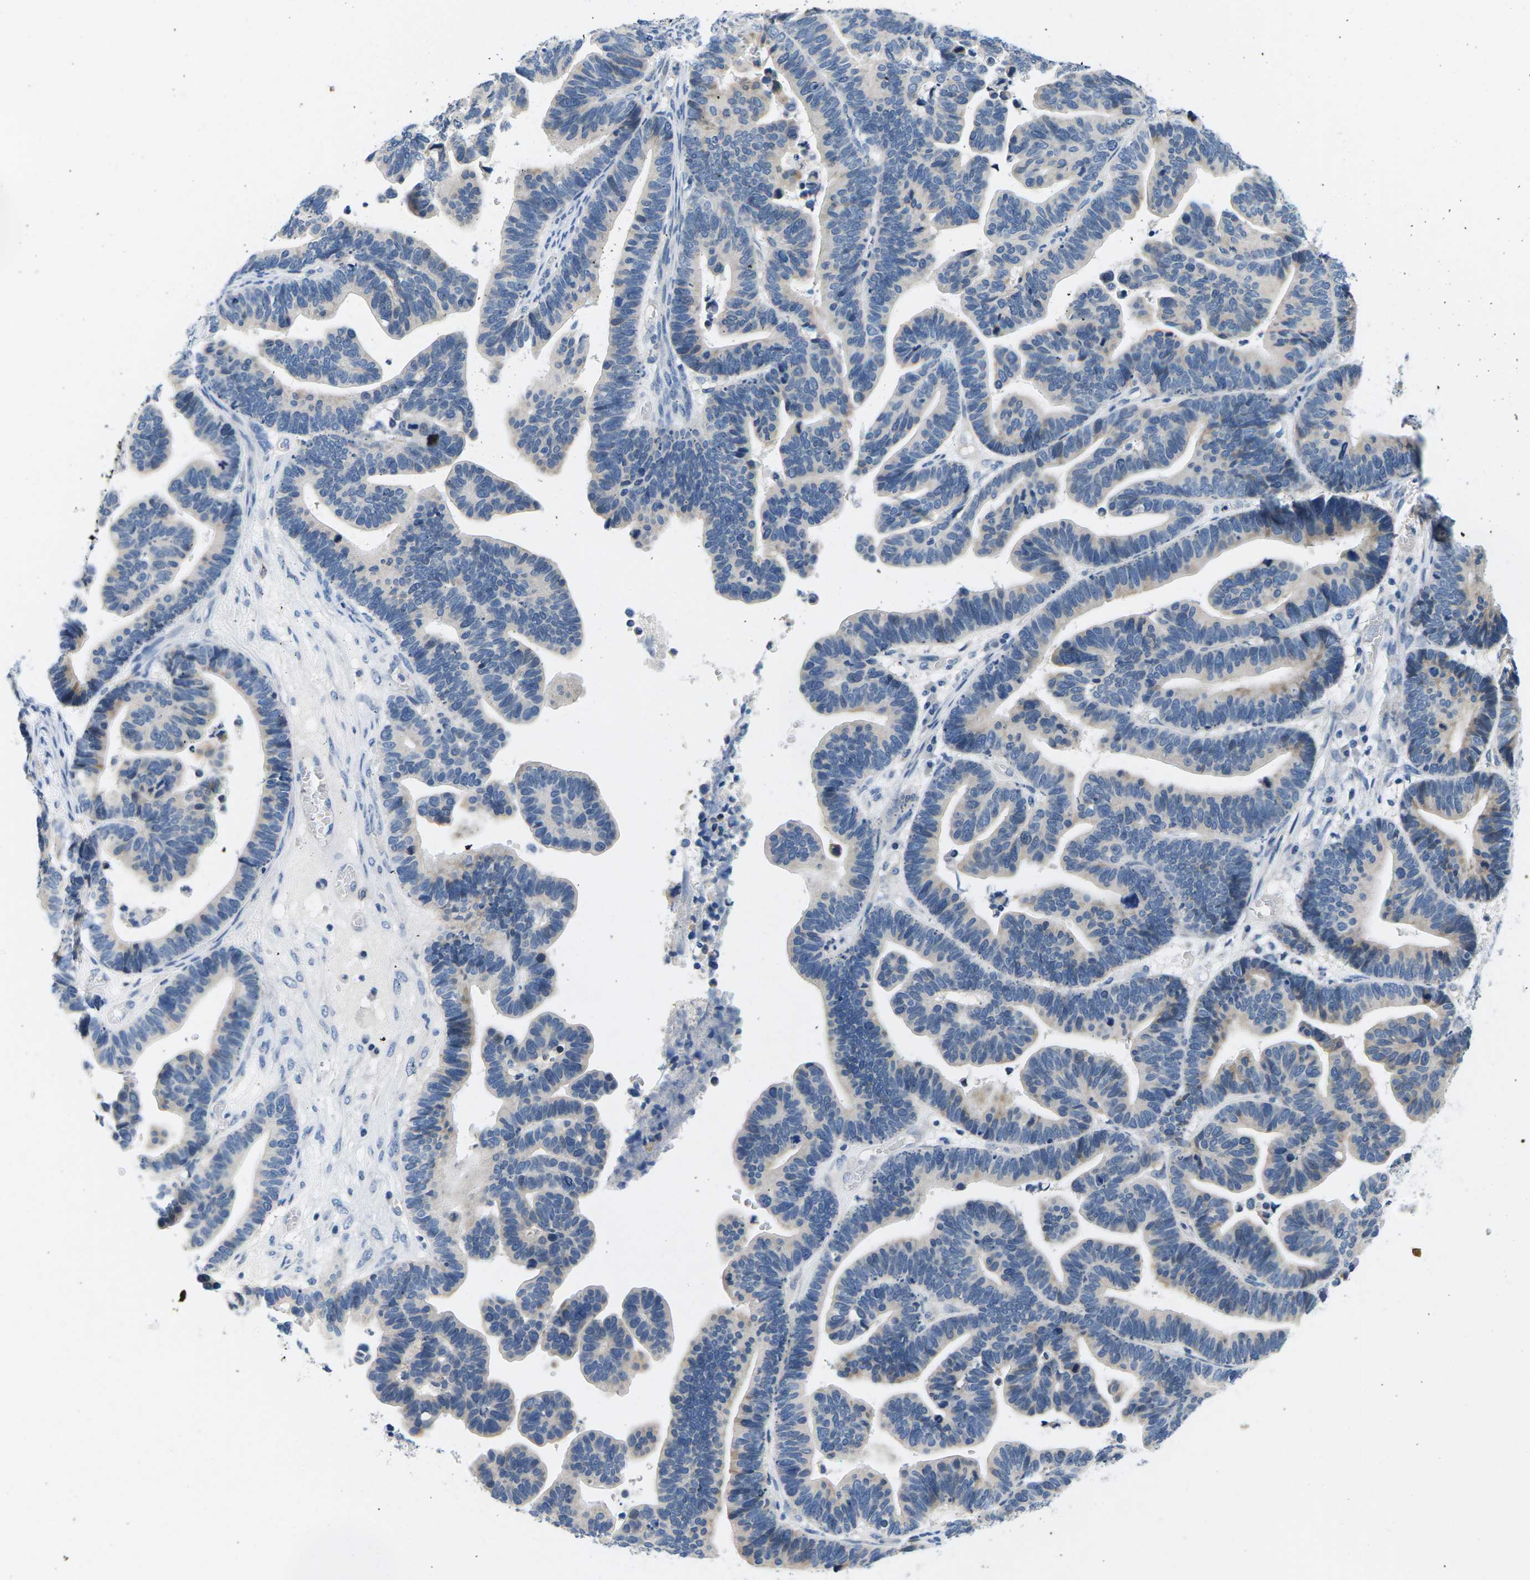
{"staining": {"intensity": "negative", "quantity": "none", "location": "none"}, "tissue": "ovarian cancer", "cell_type": "Tumor cells", "image_type": "cancer", "snomed": [{"axis": "morphology", "description": "Cystadenocarcinoma, serous, NOS"}, {"axis": "topography", "description": "Ovary"}], "caption": "High magnification brightfield microscopy of serous cystadenocarcinoma (ovarian) stained with DAB (brown) and counterstained with hematoxylin (blue): tumor cells show no significant staining.", "gene": "TSPAN2", "patient": {"sex": "female", "age": 56}}